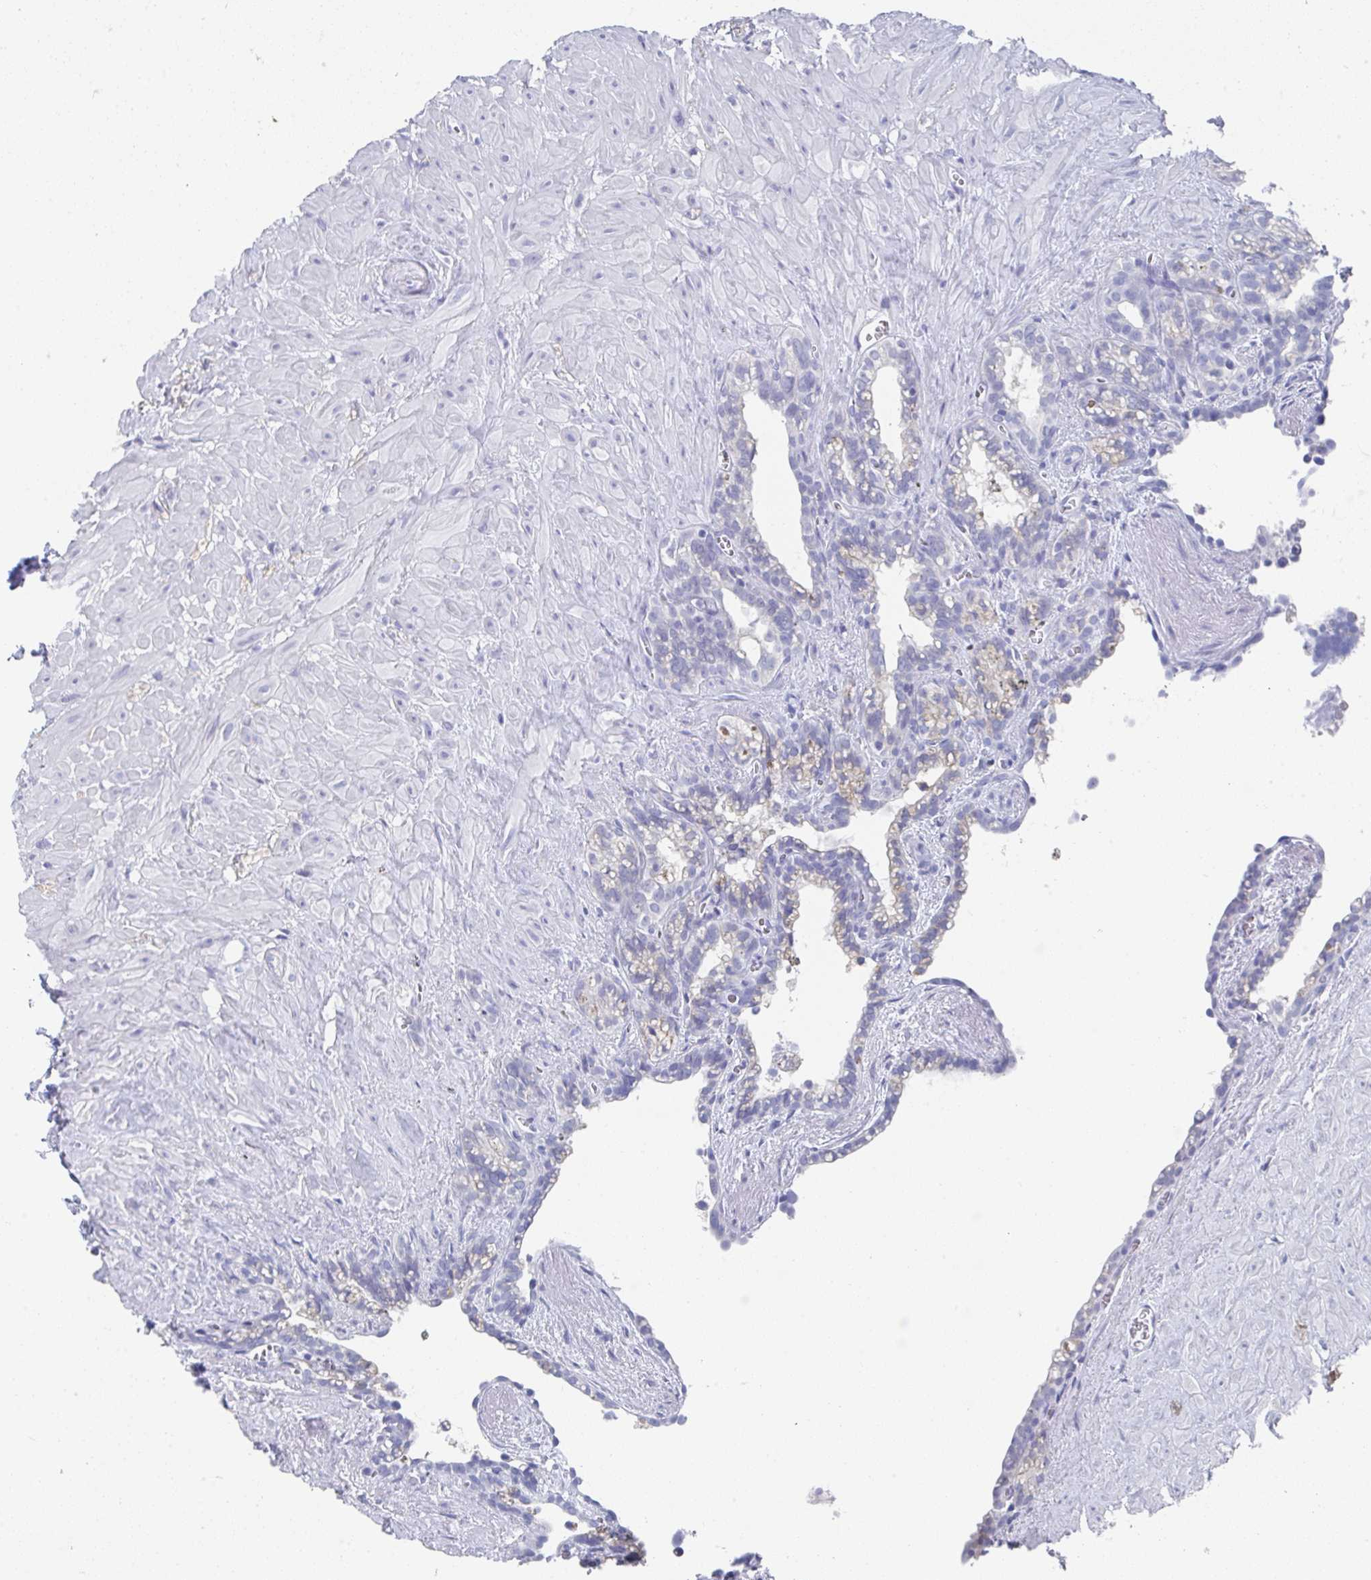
{"staining": {"intensity": "weak", "quantity": "<25%", "location": "cytoplasmic/membranous"}, "tissue": "seminal vesicle", "cell_type": "Glandular cells", "image_type": "normal", "snomed": [{"axis": "morphology", "description": "Normal tissue, NOS"}, {"axis": "topography", "description": "Seminal veicle"}], "caption": "Glandular cells show no significant protein expression in benign seminal vesicle.", "gene": "TNFRSF8", "patient": {"sex": "male", "age": 76}}